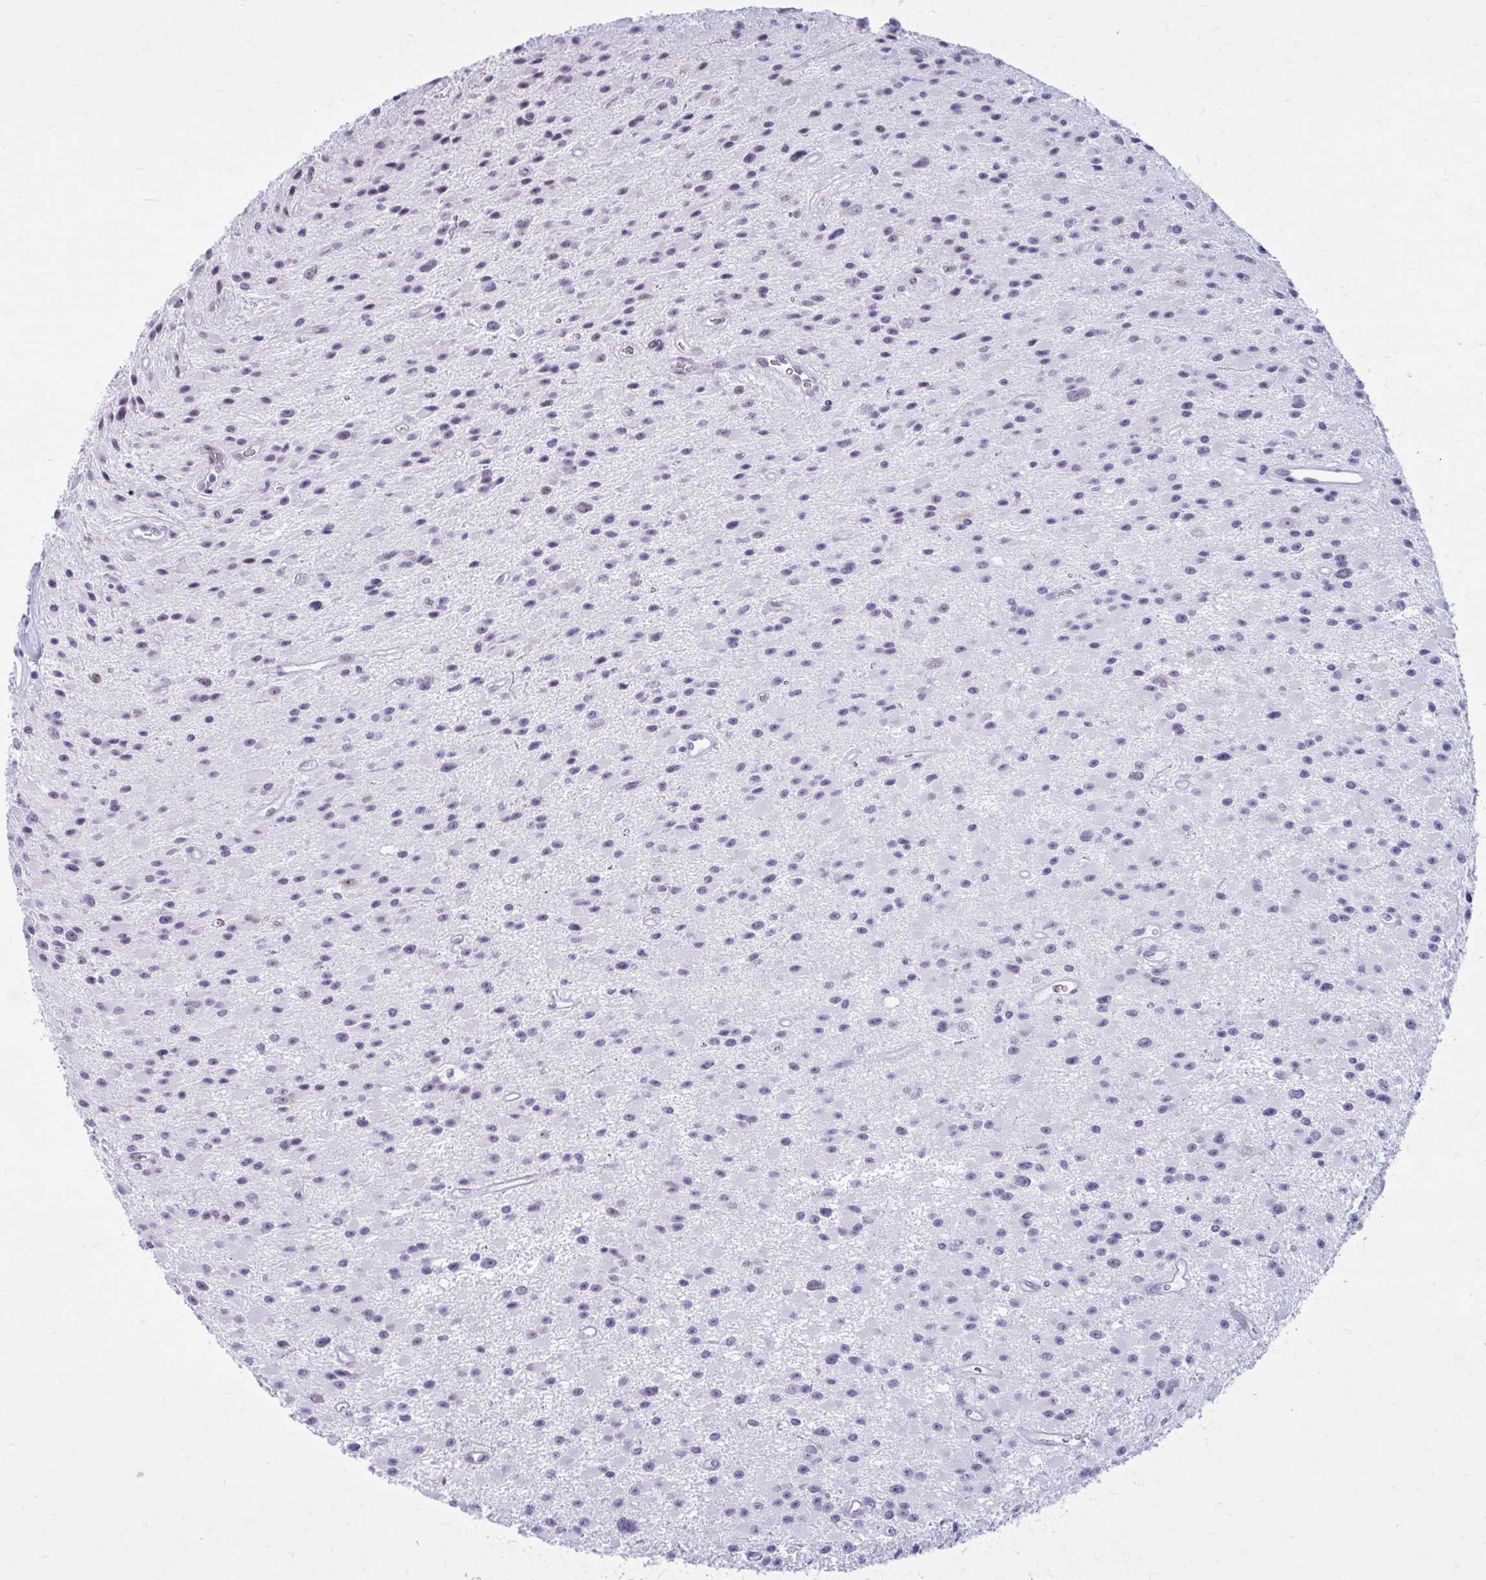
{"staining": {"intensity": "negative", "quantity": "none", "location": "none"}, "tissue": "glioma", "cell_type": "Tumor cells", "image_type": "cancer", "snomed": [{"axis": "morphology", "description": "Glioma, malignant, High grade"}, {"axis": "topography", "description": "Brain"}], "caption": "Tumor cells show no significant protein expression in glioma.", "gene": "PROSER1", "patient": {"sex": "male", "age": 29}}